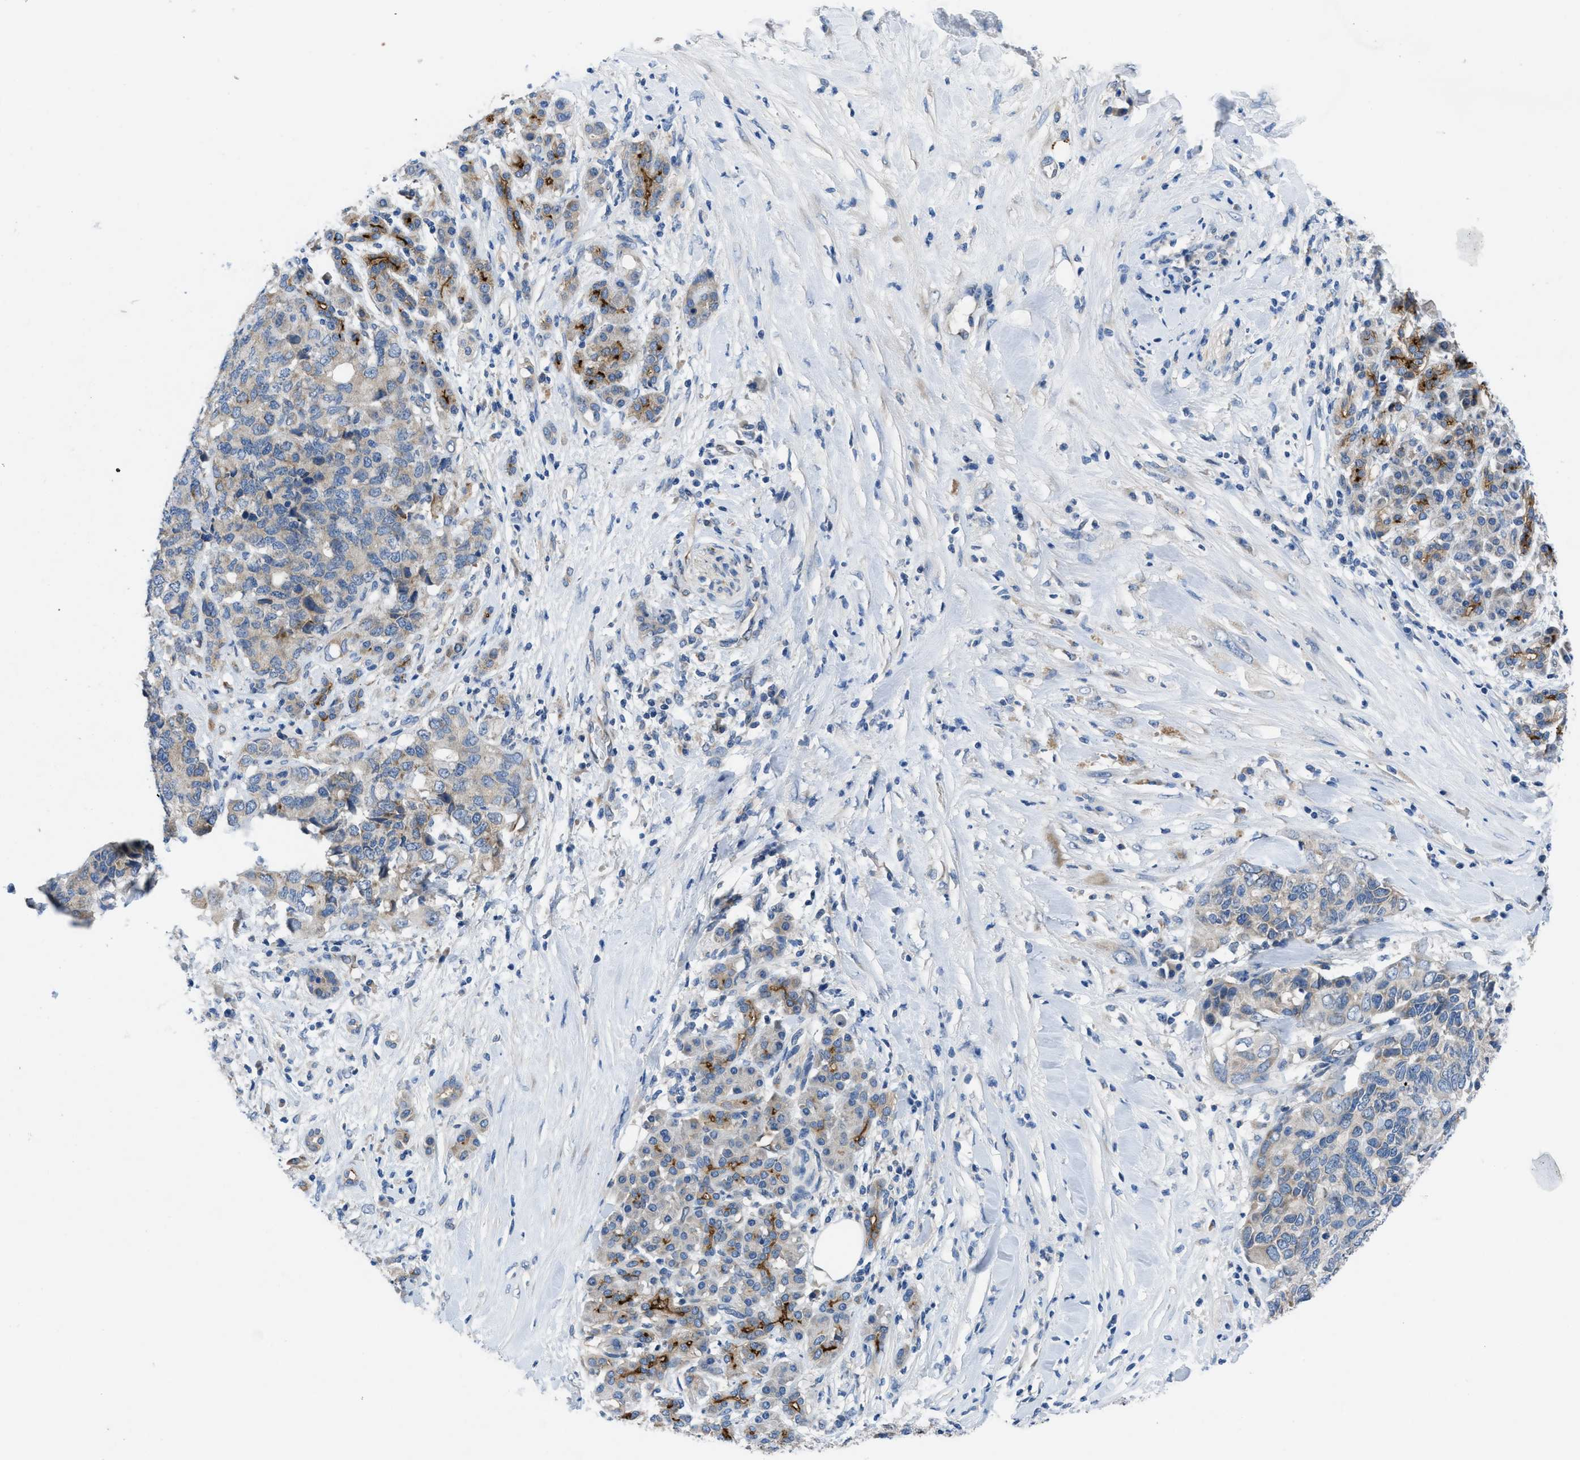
{"staining": {"intensity": "strong", "quantity": "25%-75%", "location": "cytoplasmic/membranous"}, "tissue": "pancreatic cancer", "cell_type": "Tumor cells", "image_type": "cancer", "snomed": [{"axis": "morphology", "description": "Adenocarcinoma, NOS"}, {"axis": "topography", "description": "Pancreas"}], "caption": "This image exhibits pancreatic cancer (adenocarcinoma) stained with immunohistochemistry (IHC) to label a protein in brown. The cytoplasmic/membranous of tumor cells show strong positivity for the protein. Nuclei are counter-stained blue.", "gene": "PGR", "patient": {"sex": "female", "age": 56}}